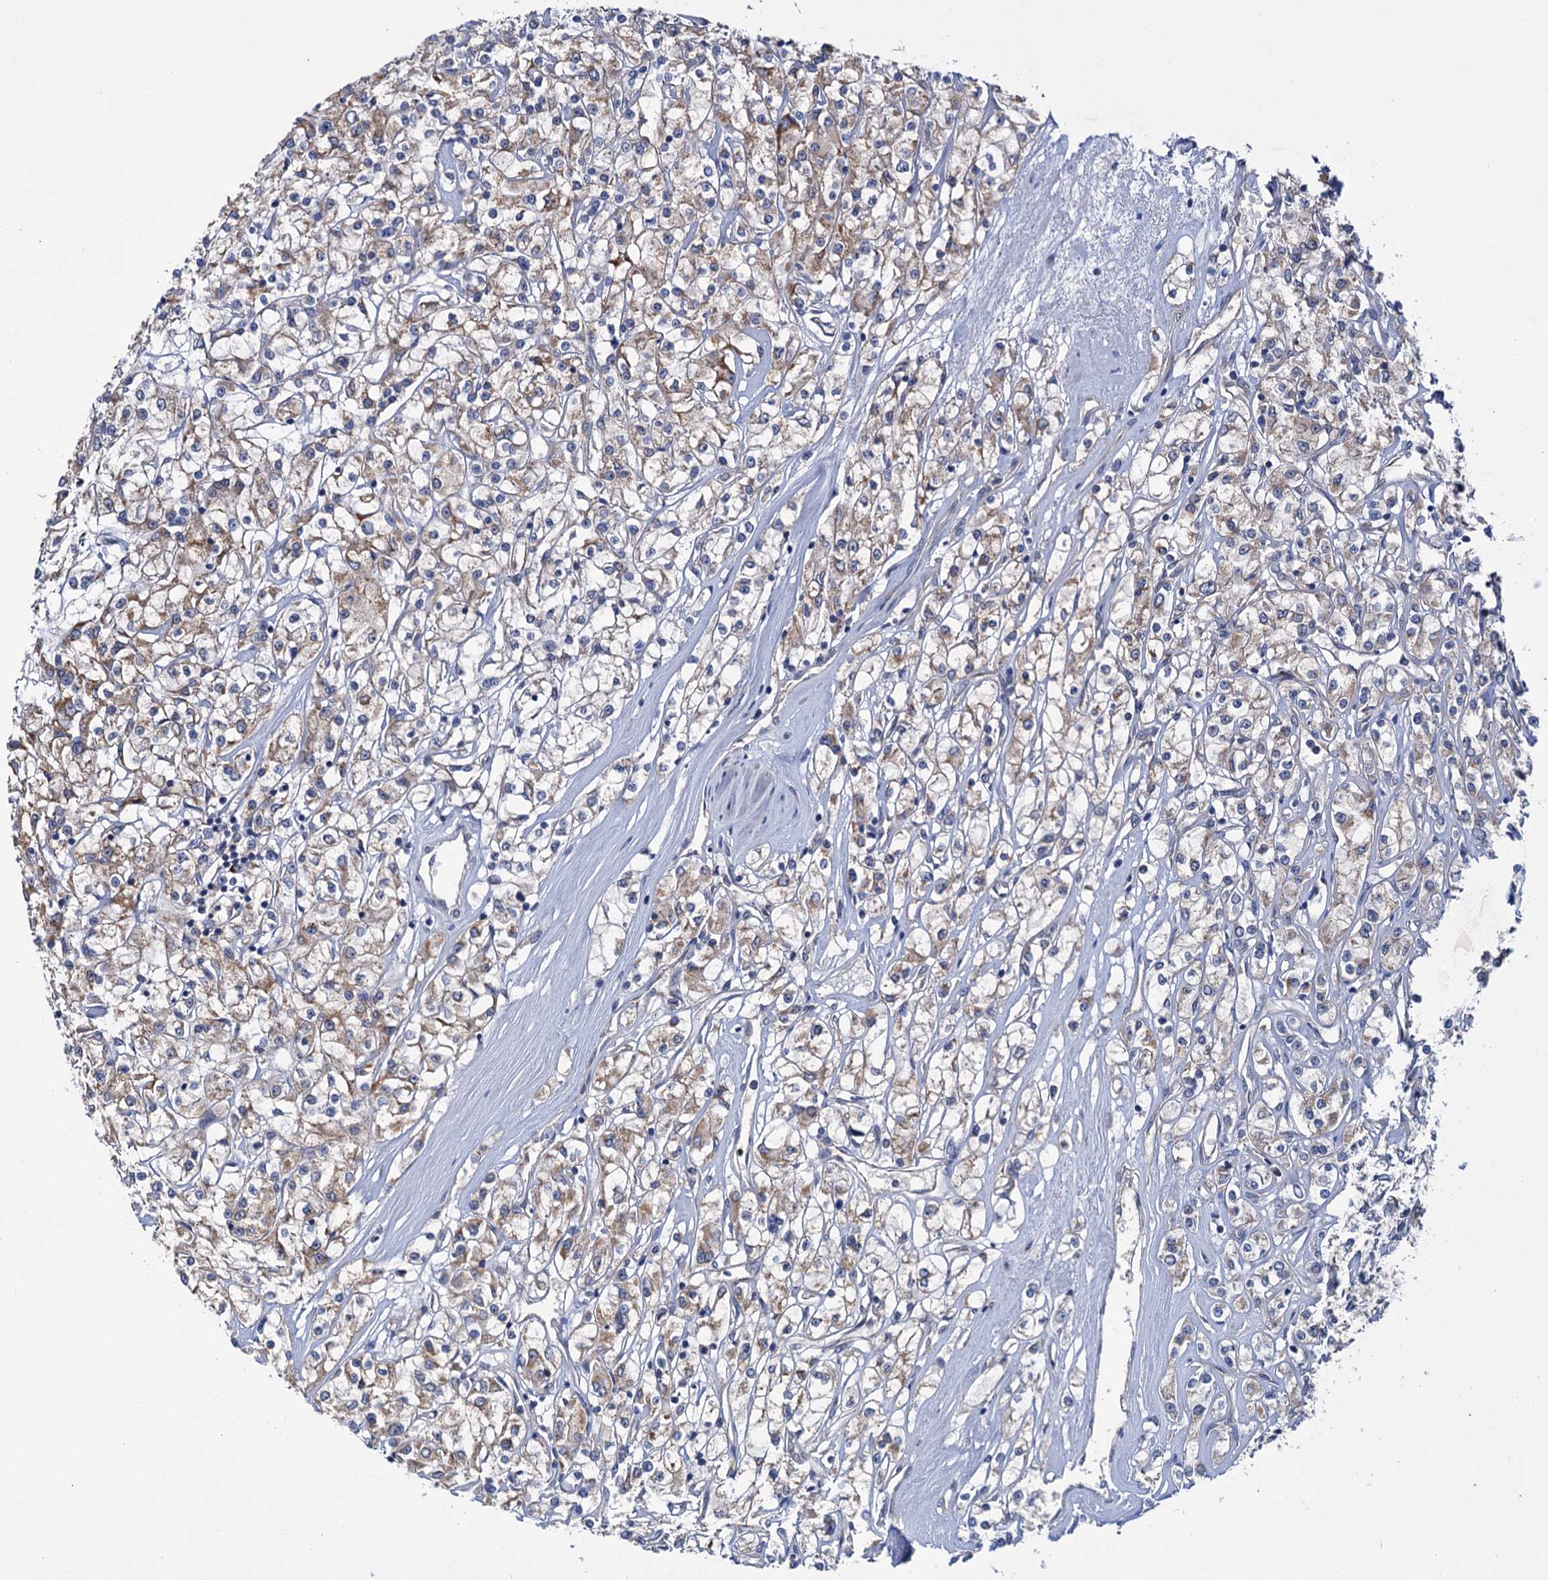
{"staining": {"intensity": "weak", "quantity": "25%-75%", "location": "cytoplasmic/membranous"}, "tissue": "renal cancer", "cell_type": "Tumor cells", "image_type": "cancer", "snomed": [{"axis": "morphology", "description": "Adenocarcinoma, NOS"}, {"axis": "topography", "description": "Kidney"}], "caption": "Immunohistochemical staining of human renal adenocarcinoma shows weak cytoplasmic/membranous protein positivity in approximately 25%-75% of tumor cells.", "gene": "DYNC2H1", "patient": {"sex": "female", "age": 59}}